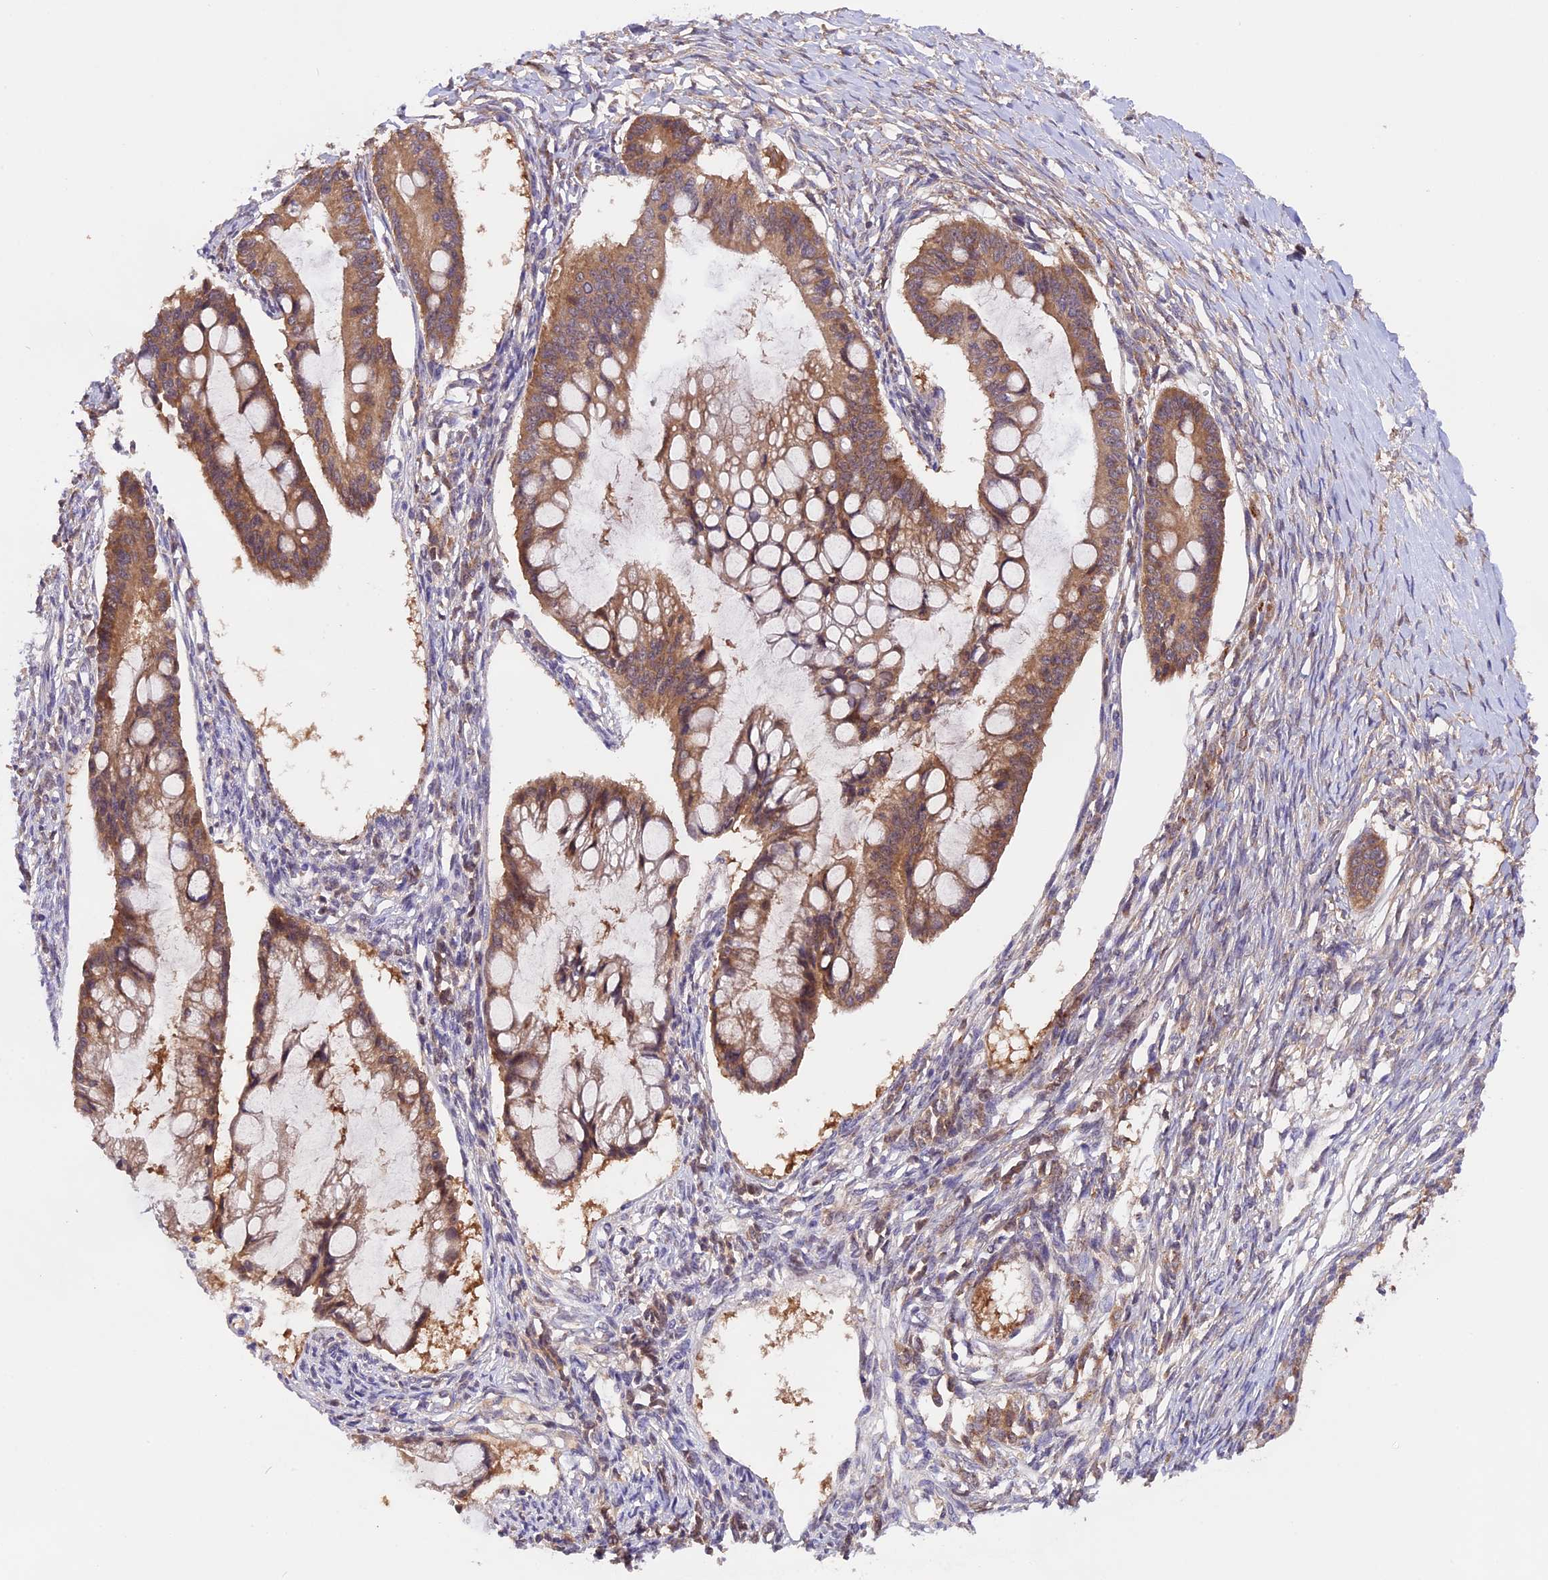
{"staining": {"intensity": "moderate", "quantity": ">75%", "location": "cytoplasmic/membranous"}, "tissue": "ovarian cancer", "cell_type": "Tumor cells", "image_type": "cancer", "snomed": [{"axis": "morphology", "description": "Cystadenocarcinoma, mucinous, NOS"}, {"axis": "topography", "description": "Ovary"}], "caption": "Ovarian cancer stained with IHC exhibits moderate cytoplasmic/membranous expression in about >75% of tumor cells.", "gene": "MARK4", "patient": {"sex": "female", "age": 73}}